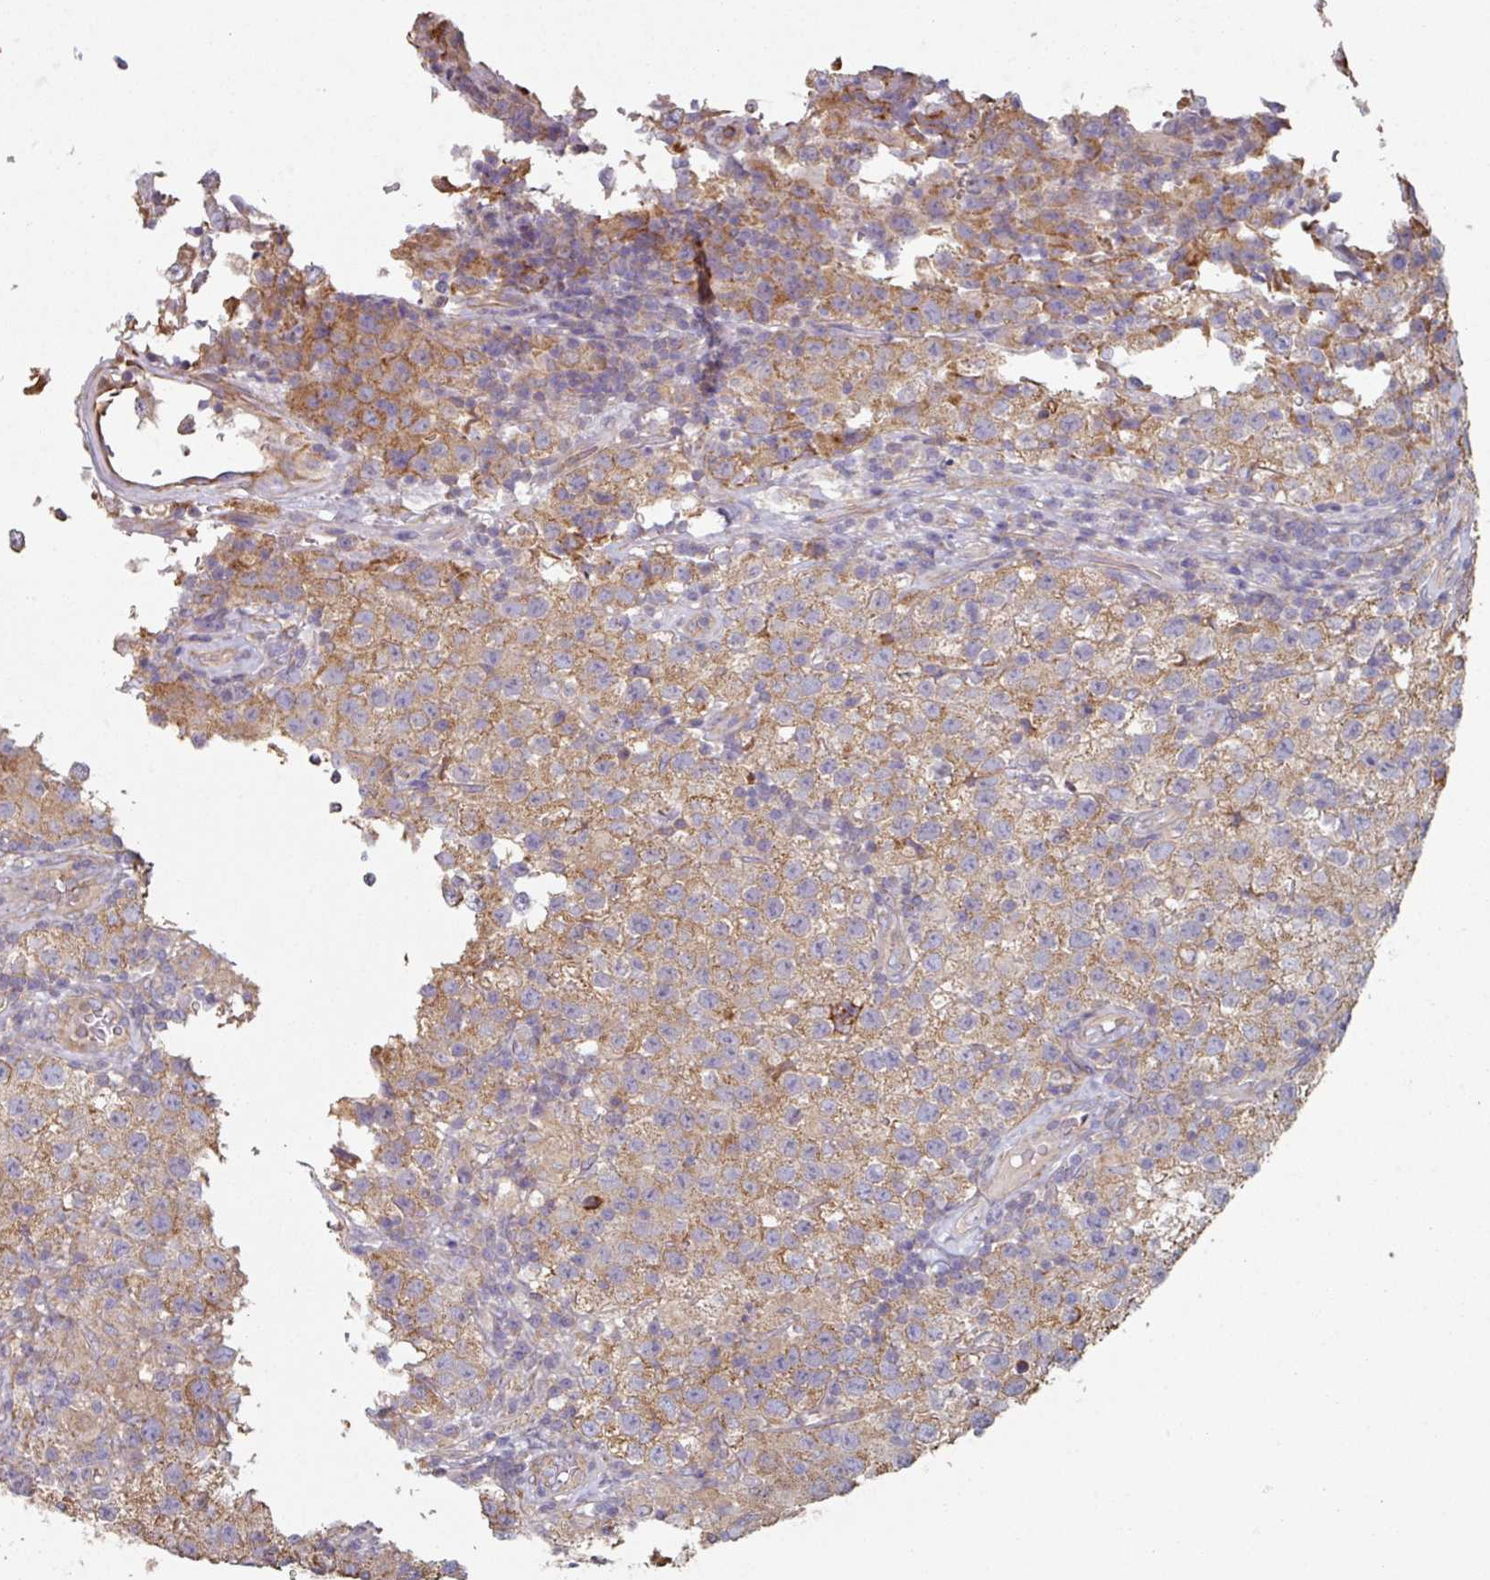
{"staining": {"intensity": "moderate", "quantity": ">75%", "location": "cytoplasmic/membranous"}, "tissue": "testis cancer", "cell_type": "Tumor cells", "image_type": "cancer", "snomed": [{"axis": "morphology", "description": "Seminoma, NOS"}, {"axis": "morphology", "description": "Carcinoma, Embryonal, NOS"}, {"axis": "topography", "description": "Testis"}], "caption": "Seminoma (testis) stained with DAB (3,3'-diaminobenzidine) immunohistochemistry reveals medium levels of moderate cytoplasmic/membranous positivity in about >75% of tumor cells.", "gene": "GSTA4", "patient": {"sex": "male", "age": 41}}